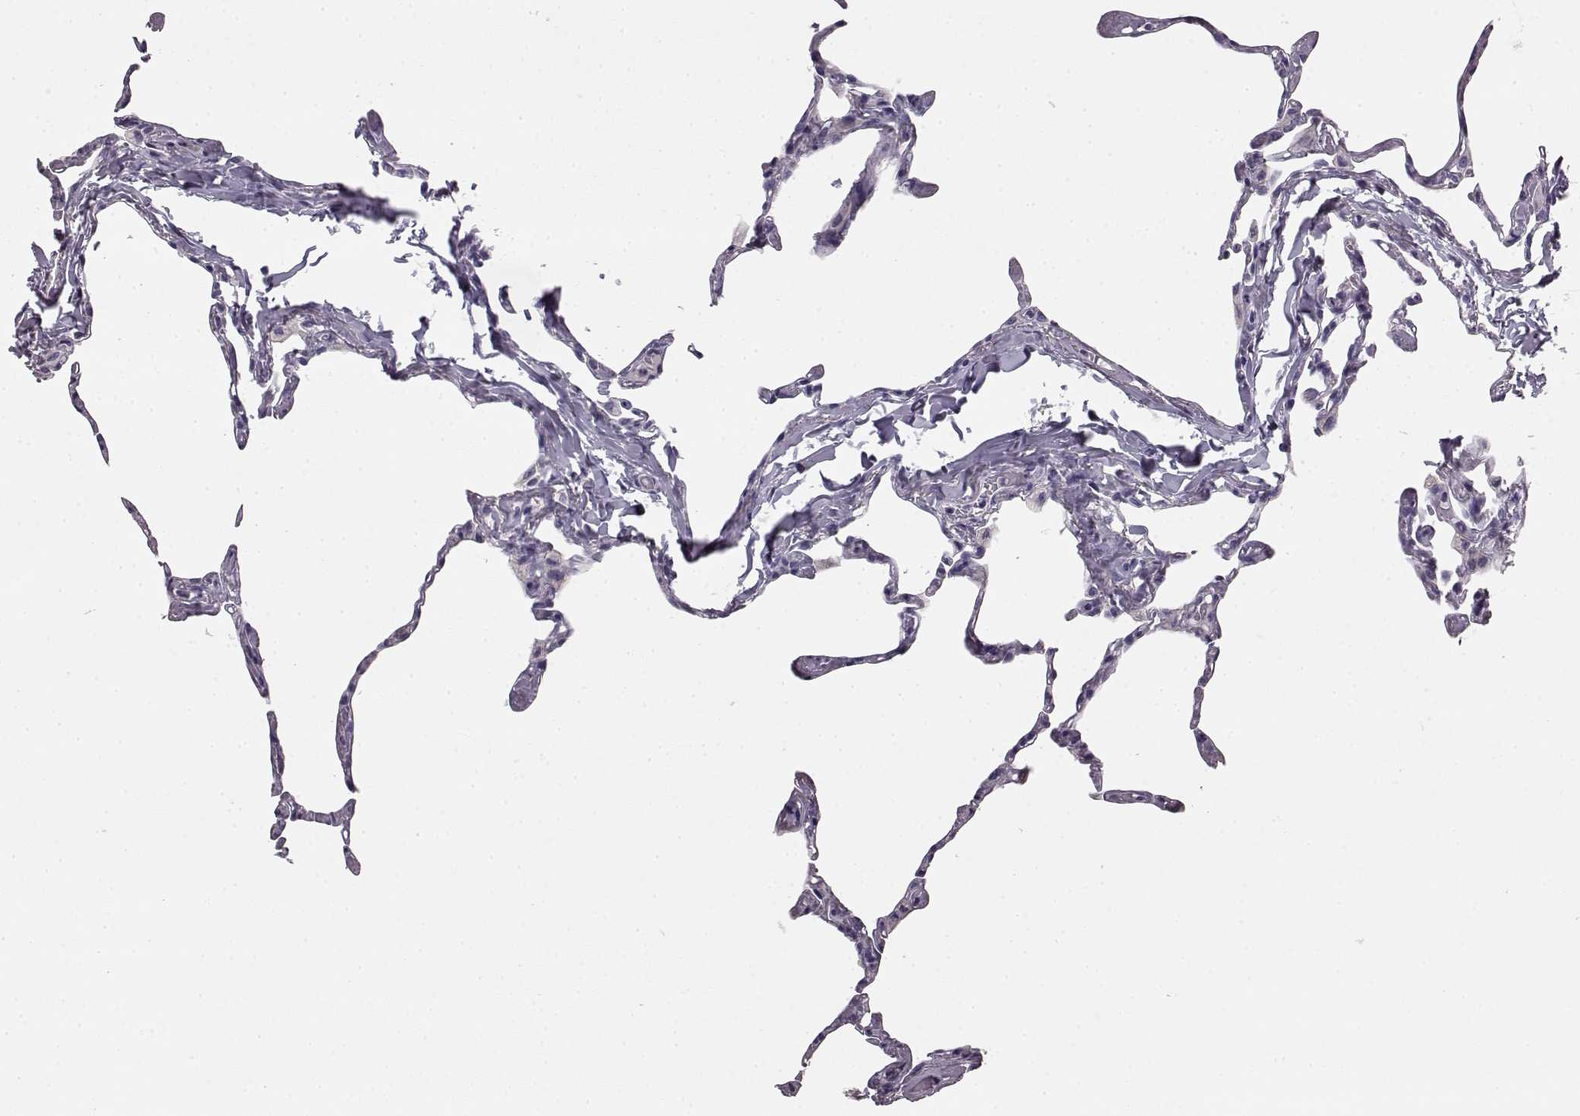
{"staining": {"intensity": "negative", "quantity": "none", "location": "none"}, "tissue": "lung", "cell_type": "Alveolar cells", "image_type": "normal", "snomed": [{"axis": "morphology", "description": "Normal tissue, NOS"}, {"axis": "topography", "description": "Lung"}], "caption": "Immunohistochemistry image of unremarkable lung stained for a protein (brown), which exhibits no expression in alveolar cells. (DAB (3,3'-diaminobenzidine) immunohistochemistry (IHC) with hematoxylin counter stain).", "gene": "KRT81", "patient": {"sex": "male", "age": 65}}